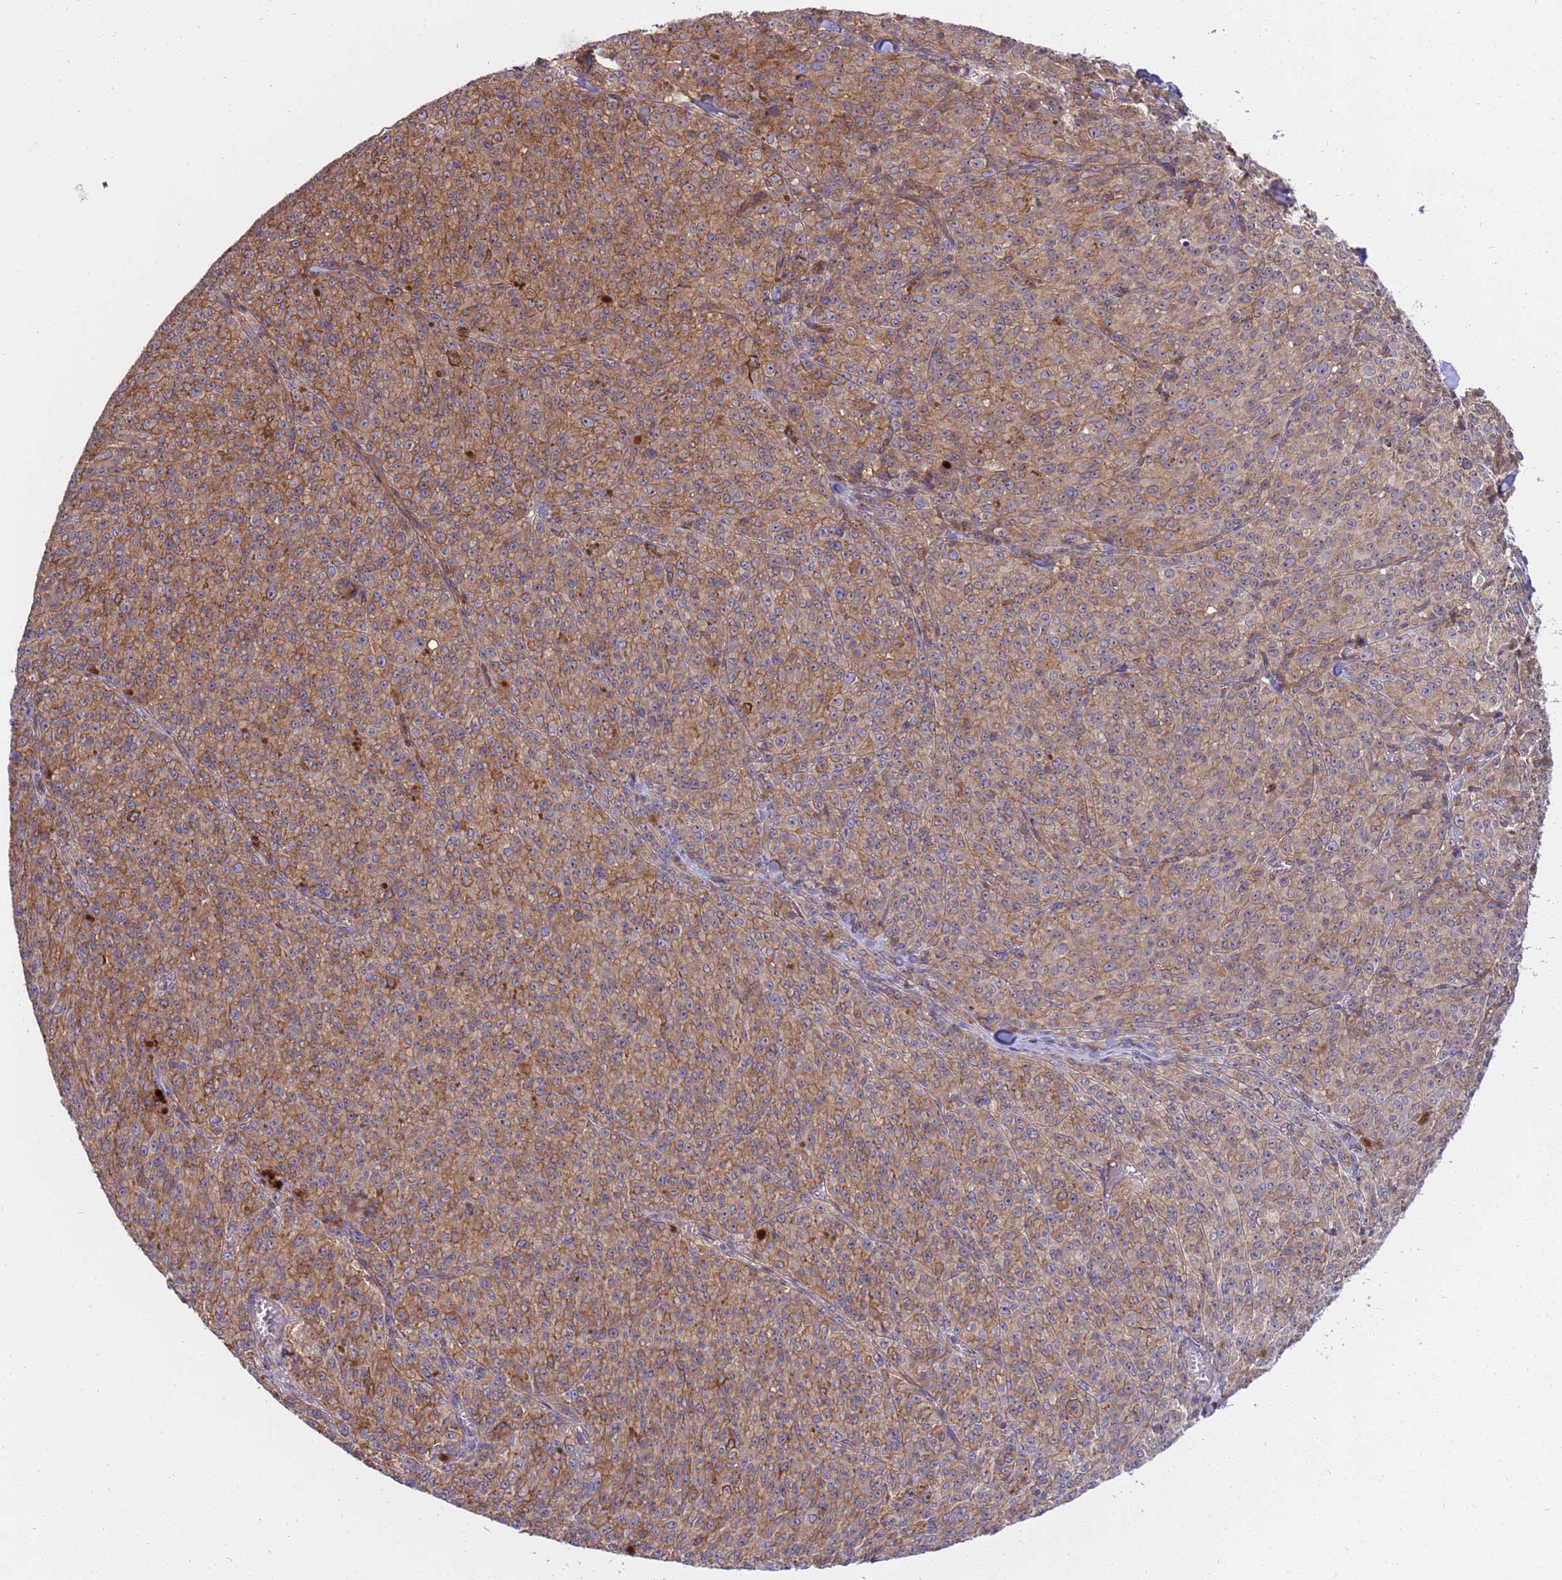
{"staining": {"intensity": "moderate", "quantity": "25%-75%", "location": "cytoplasmic/membranous"}, "tissue": "melanoma", "cell_type": "Tumor cells", "image_type": "cancer", "snomed": [{"axis": "morphology", "description": "Malignant melanoma, NOS"}, {"axis": "topography", "description": "Skin"}], "caption": "DAB (3,3'-diaminobenzidine) immunohistochemical staining of human melanoma demonstrates moderate cytoplasmic/membranous protein expression in about 25%-75% of tumor cells.", "gene": "SMCO3", "patient": {"sex": "female", "age": 52}}